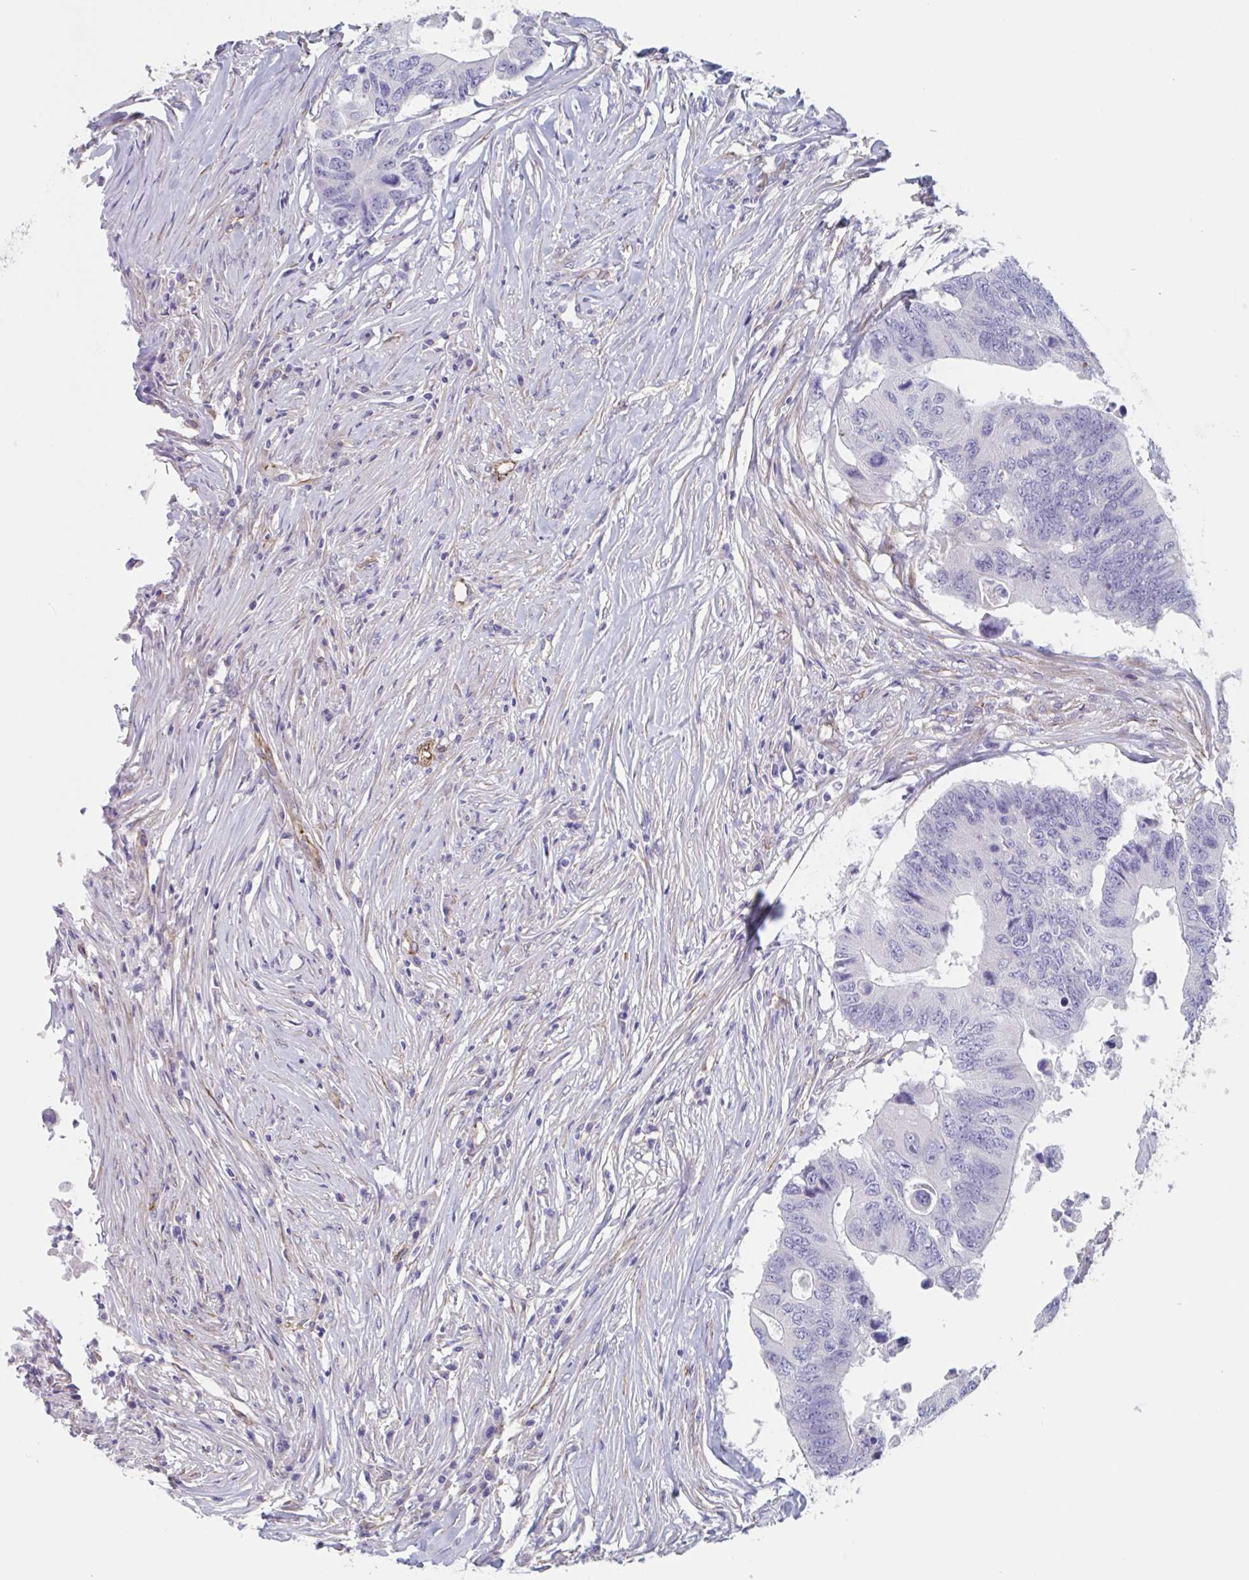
{"staining": {"intensity": "negative", "quantity": "none", "location": "none"}, "tissue": "colorectal cancer", "cell_type": "Tumor cells", "image_type": "cancer", "snomed": [{"axis": "morphology", "description": "Adenocarcinoma, NOS"}, {"axis": "topography", "description": "Colon"}], "caption": "Colorectal cancer was stained to show a protein in brown. There is no significant expression in tumor cells. (Brightfield microscopy of DAB (3,3'-diaminobenzidine) IHC at high magnification).", "gene": "CITED4", "patient": {"sex": "male", "age": 71}}